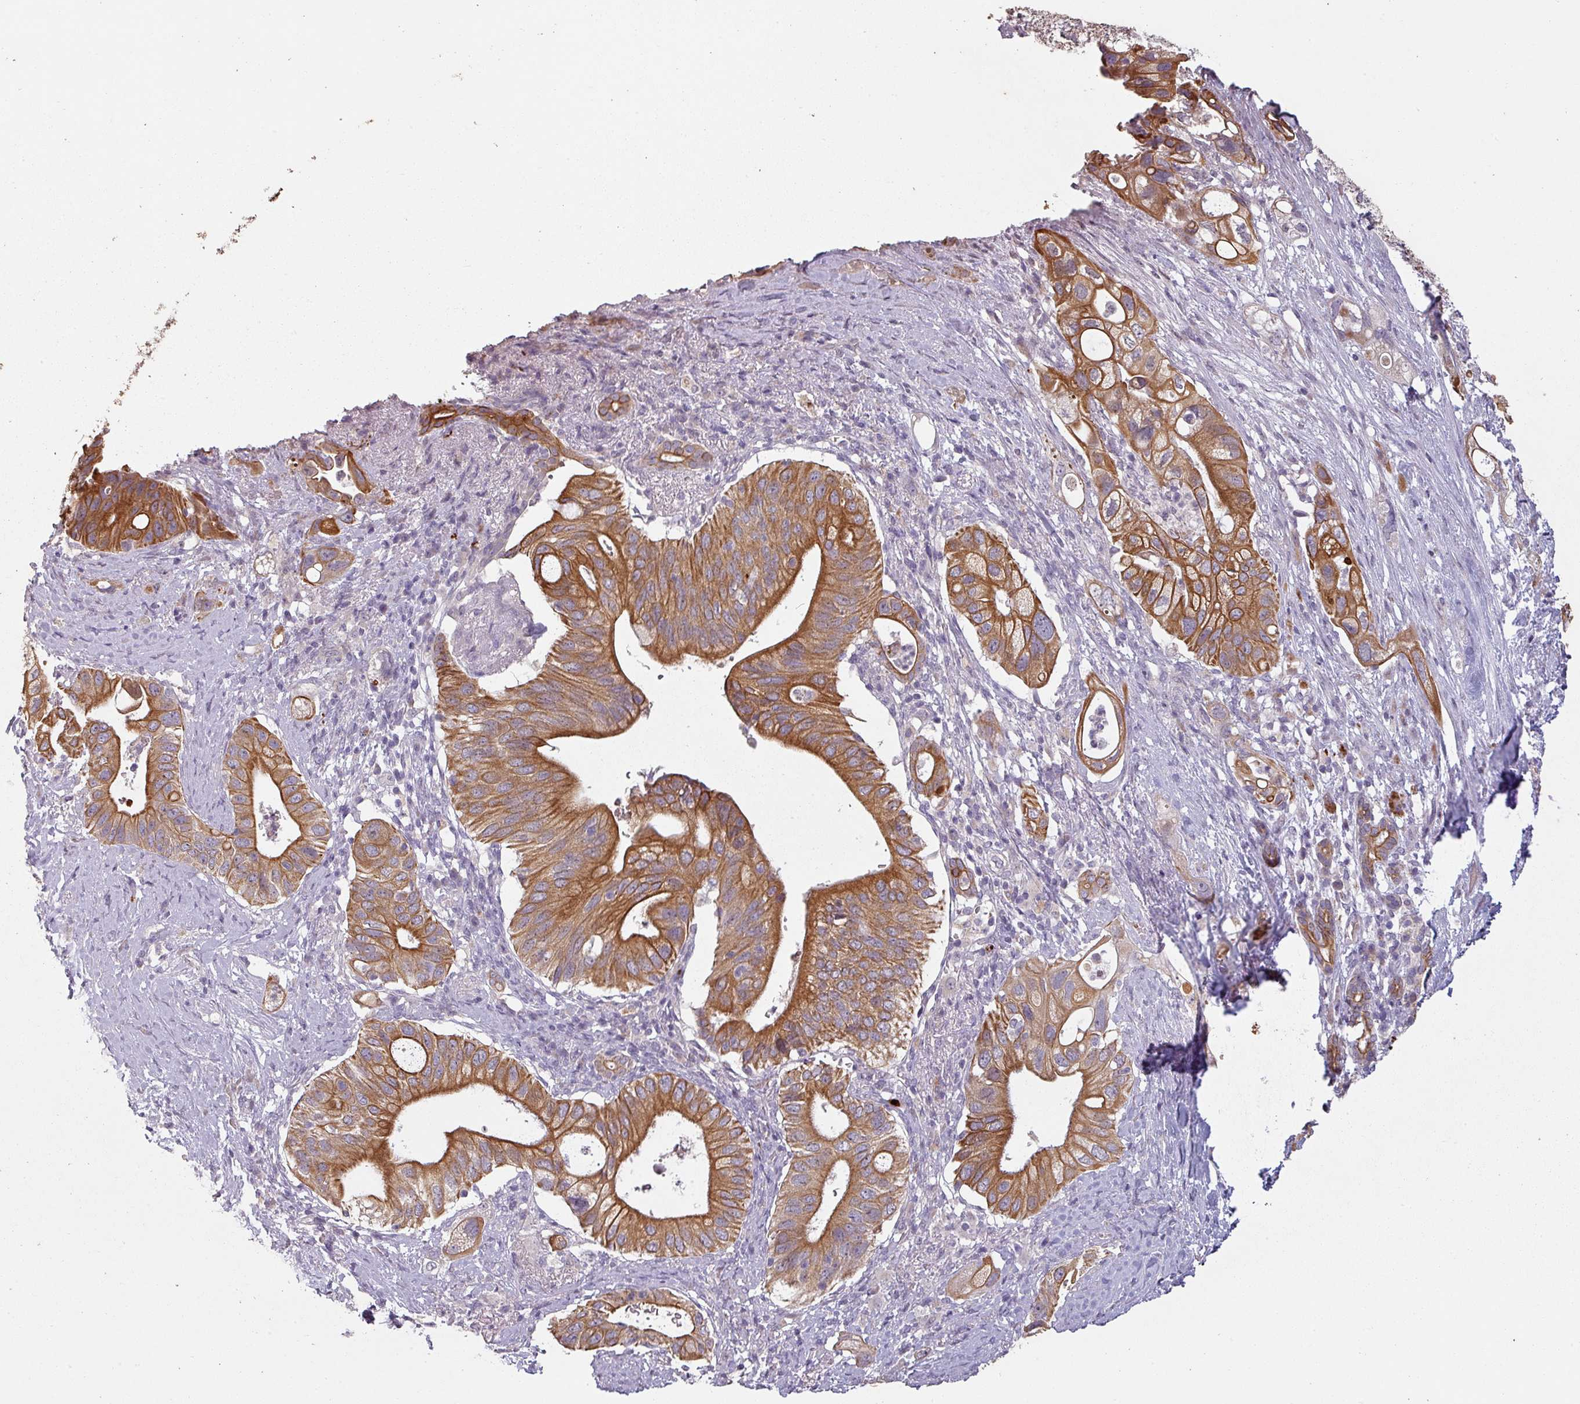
{"staining": {"intensity": "strong", "quantity": ">75%", "location": "cytoplasmic/membranous"}, "tissue": "pancreatic cancer", "cell_type": "Tumor cells", "image_type": "cancer", "snomed": [{"axis": "morphology", "description": "Adenocarcinoma, NOS"}, {"axis": "topography", "description": "Pancreas"}], "caption": "Immunohistochemistry (IHC) (DAB) staining of pancreatic cancer shows strong cytoplasmic/membranous protein expression in approximately >75% of tumor cells.", "gene": "LYPLA1", "patient": {"sex": "female", "age": 72}}